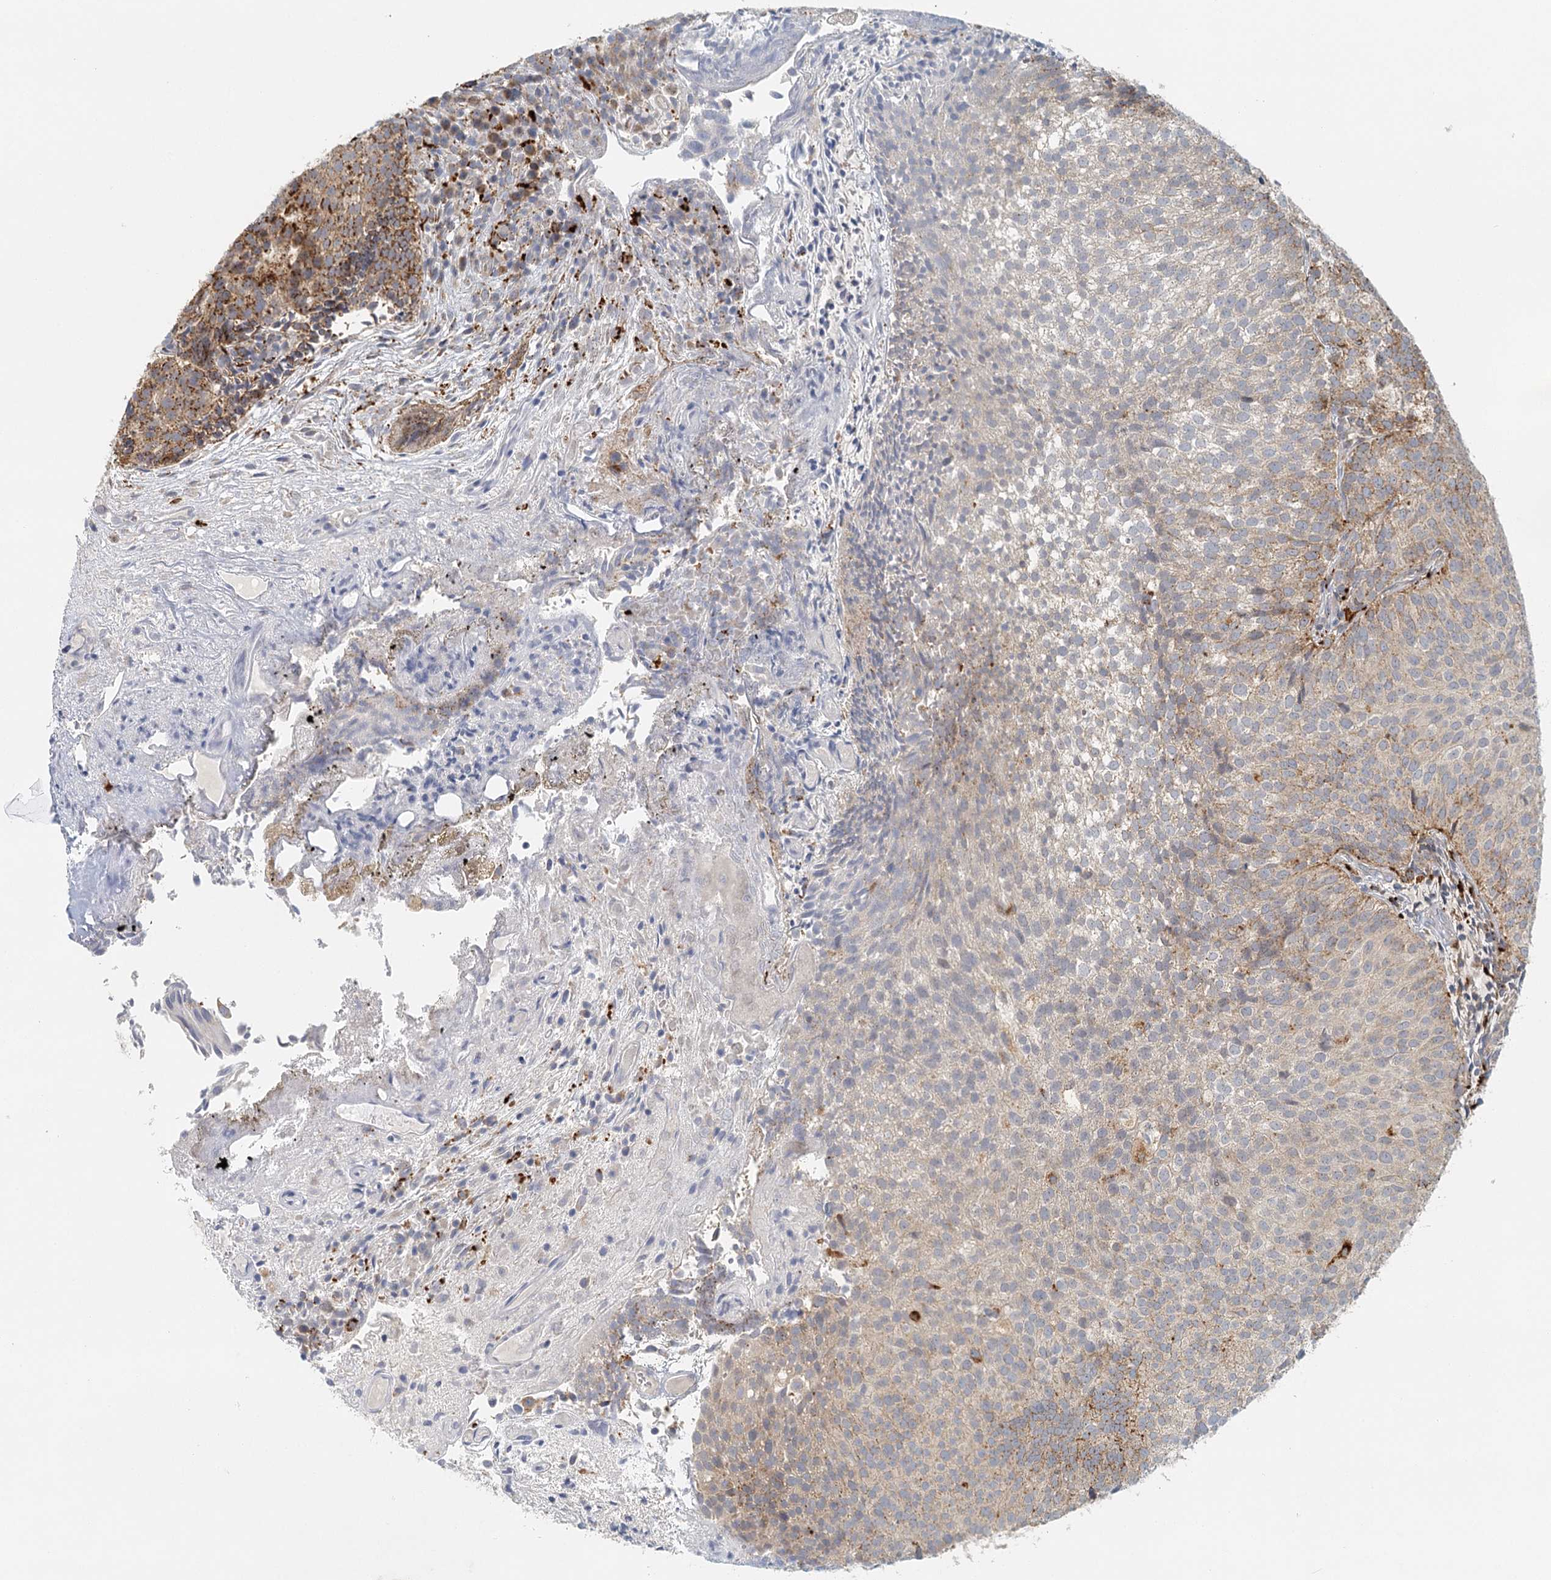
{"staining": {"intensity": "moderate", "quantity": "25%-75%", "location": "cytoplasmic/membranous"}, "tissue": "urothelial cancer", "cell_type": "Tumor cells", "image_type": "cancer", "snomed": [{"axis": "morphology", "description": "Urothelial carcinoma, Low grade"}, {"axis": "topography", "description": "Urinary bladder"}], "caption": "Urothelial cancer was stained to show a protein in brown. There is medium levels of moderate cytoplasmic/membranous positivity in approximately 25%-75% of tumor cells.", "gene": "VSIG1", "patient": {"sex": "male", "age": 86}}